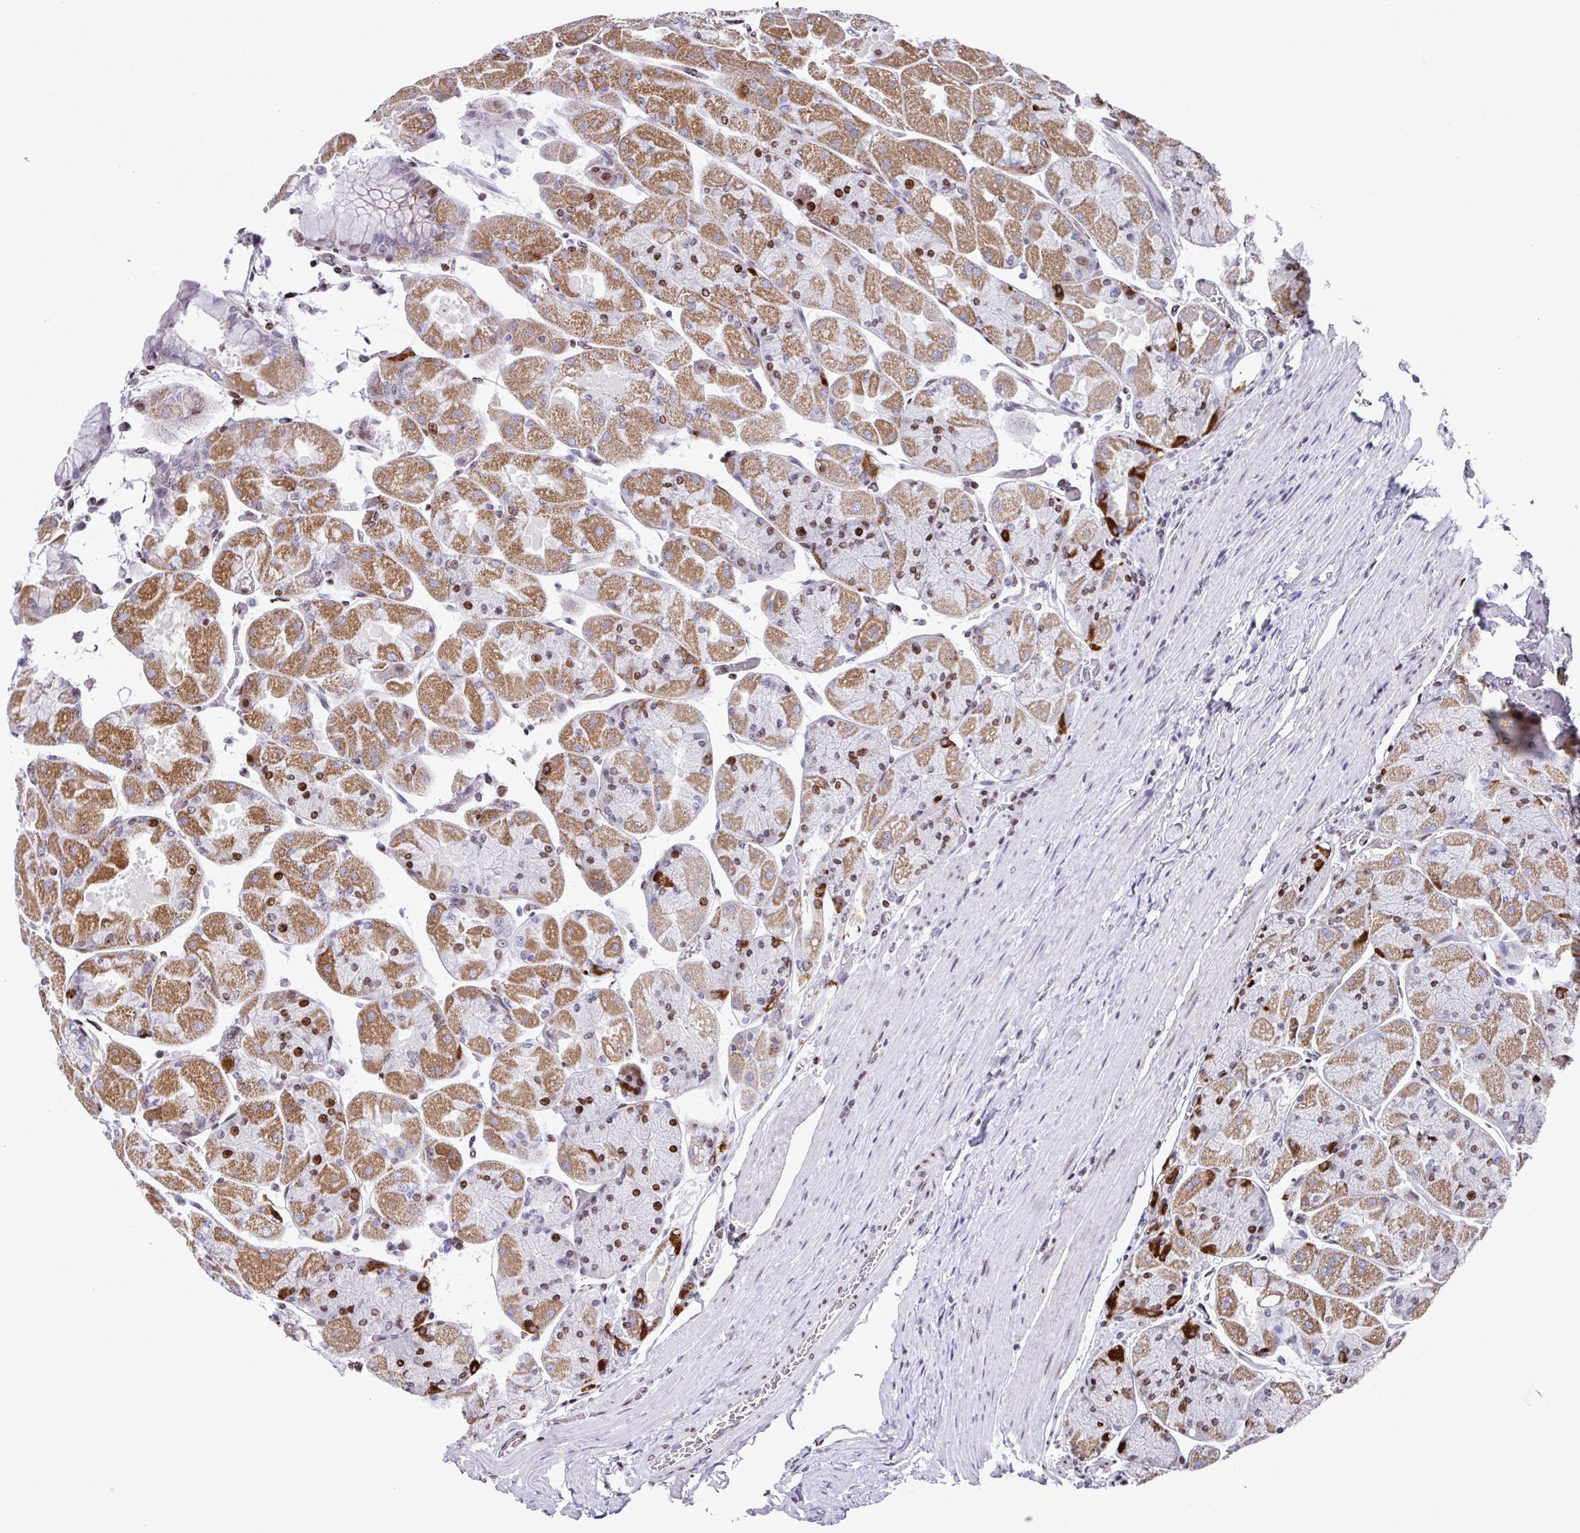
{"staining": {"intensity": "strong", "quantity": "25%-75%", "location": "cytoplasmic/membranous,nuclear"}, "tissue": "stomach", "cell_type": "Glandular cells", "image_type": "normal", "snomed": [{"axis": "morphology", "description": "Normal tissue, NOS"}, {"axis": "topography", "description": "Stomach"}], "caption": "IHC staining of normal stomach, which reveals high levels of strong cytoplasmic/membranous,nuclear positivity in about 25%-75% of glandular cells indicating strong cytoplasmic/membranous,nuclear protein positivity. The staining was performed using DAB (brown) for protein detection and nuclei were counterstained in hematoxylin (blue).", "gene": "TCF3", "patient": {"sex": "female", "age": 61}}